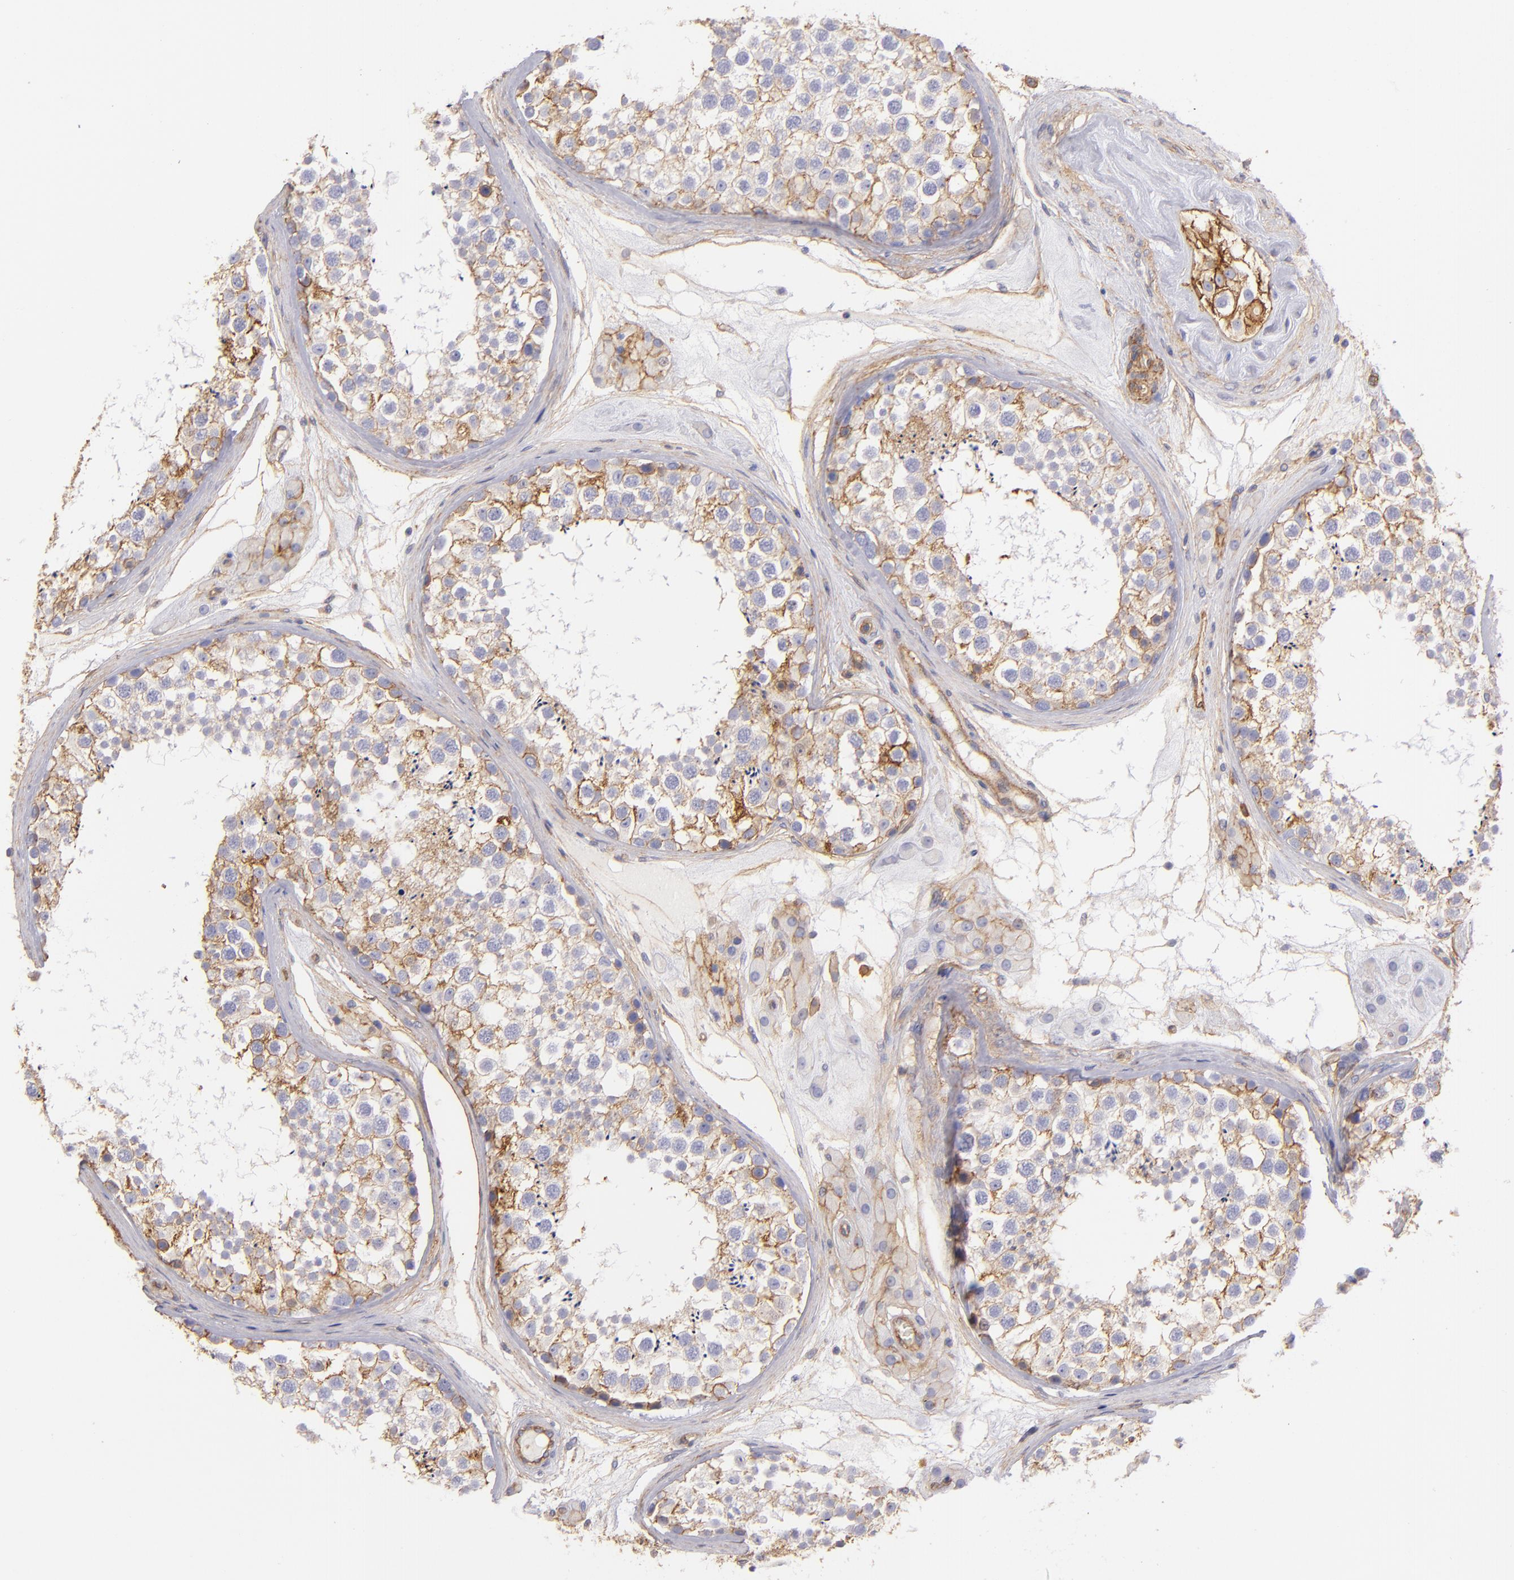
{"staining": {"intensity": "weak", "quantity": "25%-75%", "location": "cytoplasmic/membranous"}, "tissue": "testis", "cell_type": "Cells in seminiferous ducts", "image_type": "normal", "snomed": [{"axis": "morphology", "description": "Normal tissue, NOS"}, {"axis": "topography", "description": "Testis"}], "caption": "About 25%-75% of cells in seminiferous ducts in normal testis show weak cytoplasmic/membranous protein staining as visualized by brown immunohistochemical staining.", "gene": "CD151", "patient": {"sex": "male", "age": 46}}